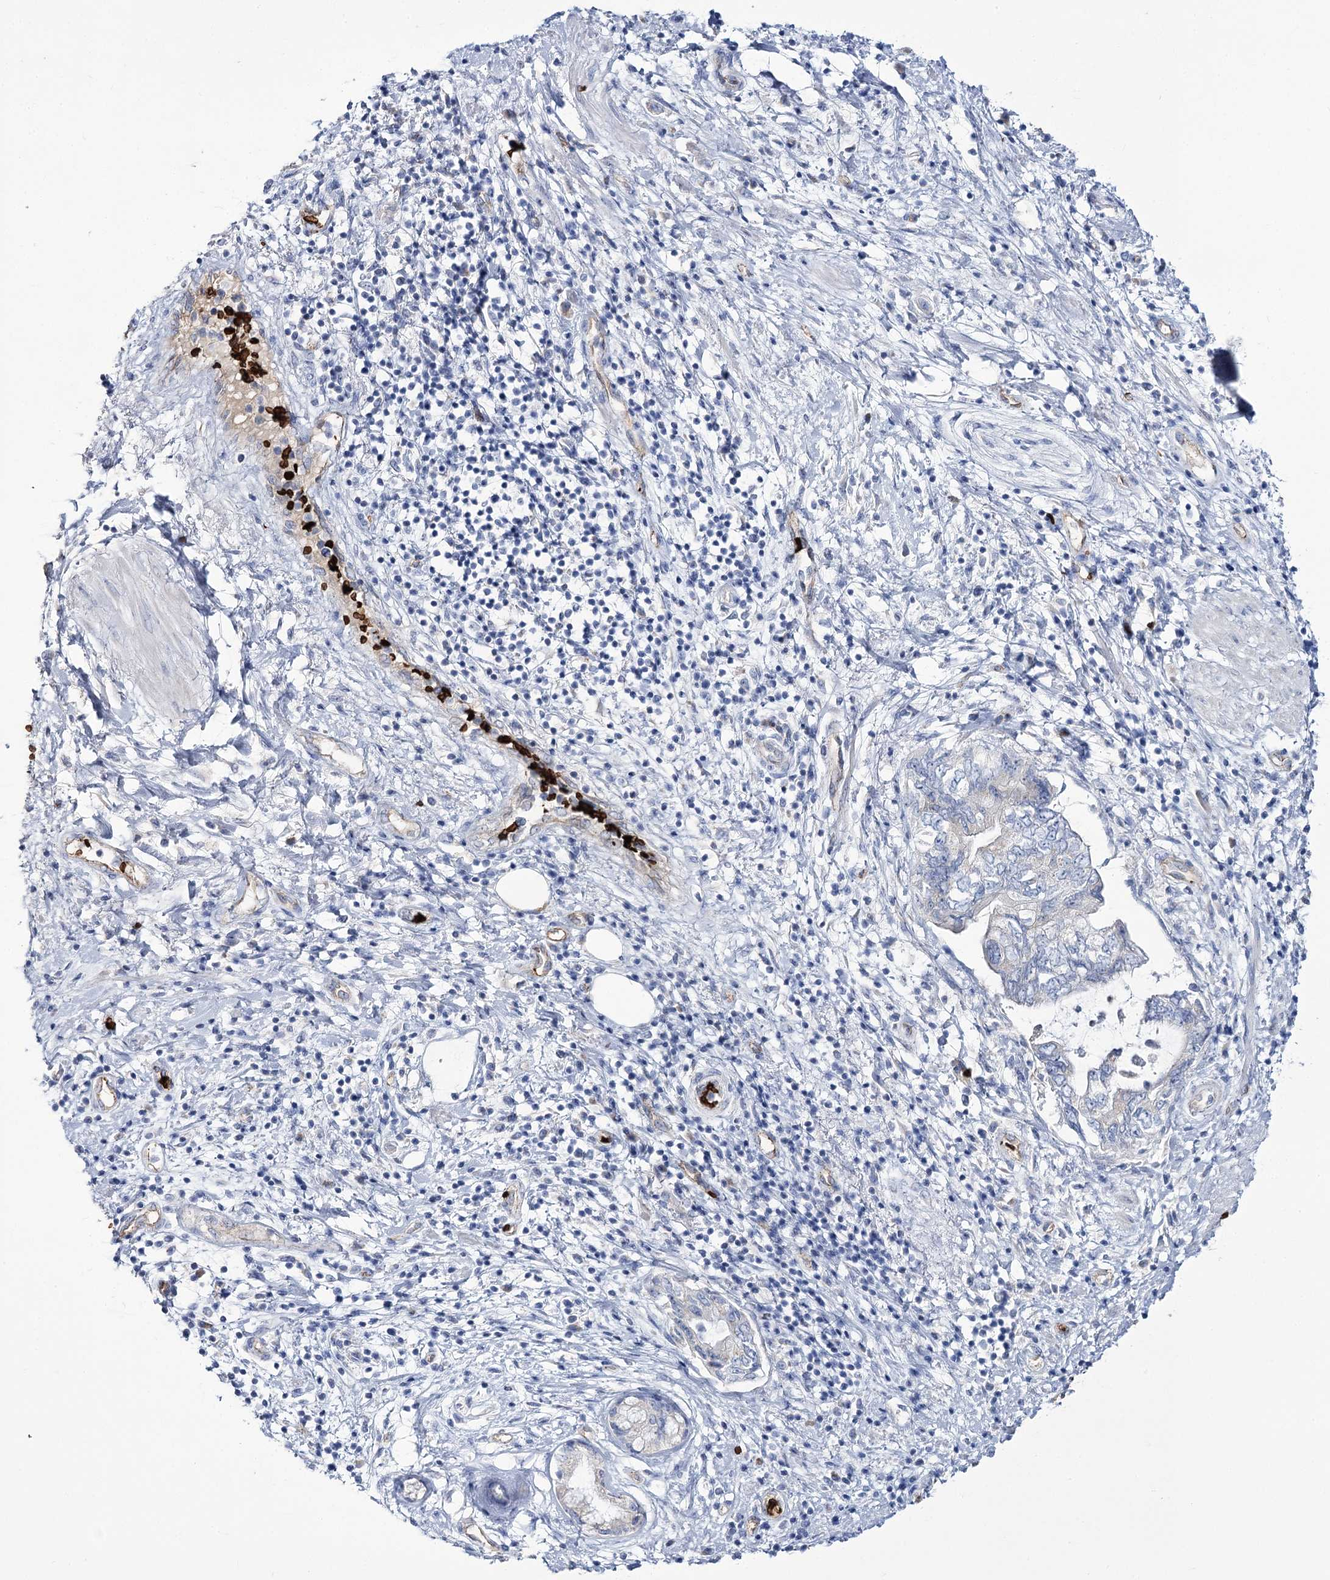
{"staining": {"intensity": "negative", "quantity": "none", "location": "none"}, "tissue": "pancreatic cancer", "cell_type": "Tumor cells", "image_type": "cancer", "snomed": [{"axis": "morphology", "description": "Adenocarcinoma, NOS"}, {"axis": "topography", "description": "Pancreas"}], "caption": "Protein analysis of pancreatic adenocarcinoma reveals no significant staining in tumor cells.", "gene": "GBF1", "patient": {"sex": "female", "age": 73}}